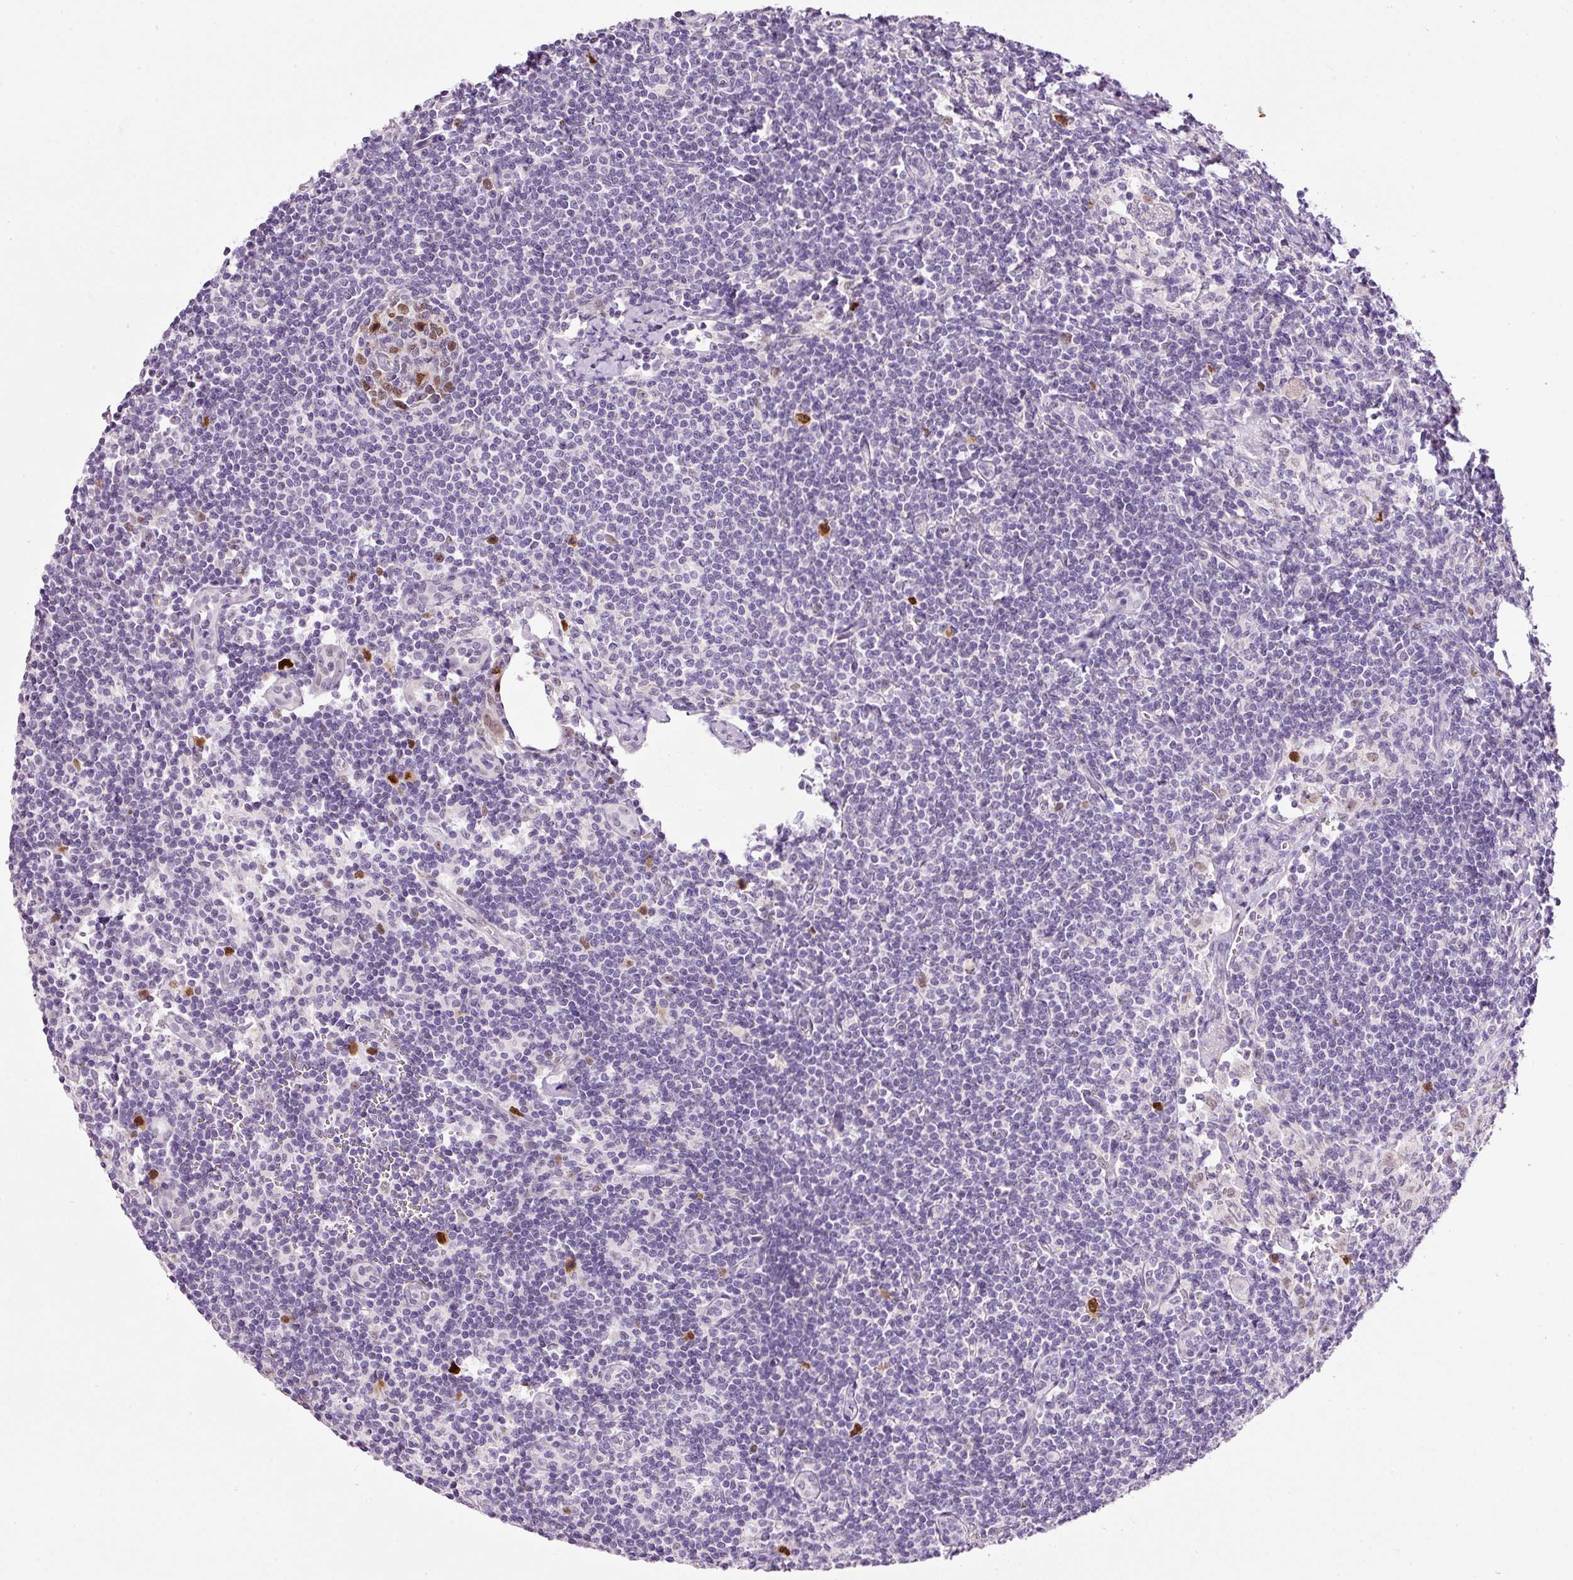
{"staining": {"intensity": "moderate", "quantity": "25%-75%", "location": "cytoplasmic/membranous,nuclear"}, "tissue": "lymph node", "cell_type": "Germinal center cells", "image_type": "normal", "snomed": [{"axis": "morphology", "description": "Normal tissue, NOS"}, {"axis": "topography", "description": "Lymph node"}], "caption": "IHC of unremarkable human lymph node displays medium levels of moderate cytoplasmic/membranous,nuclear positivity in approximately 25%-75% of germinal center cells. Immunohistochemistry (ihc) stains the protein of interest in brown and the nuclei are stained blue.", "gene": "KPNA2", "patient": {"sex": "female", "age": 59}}